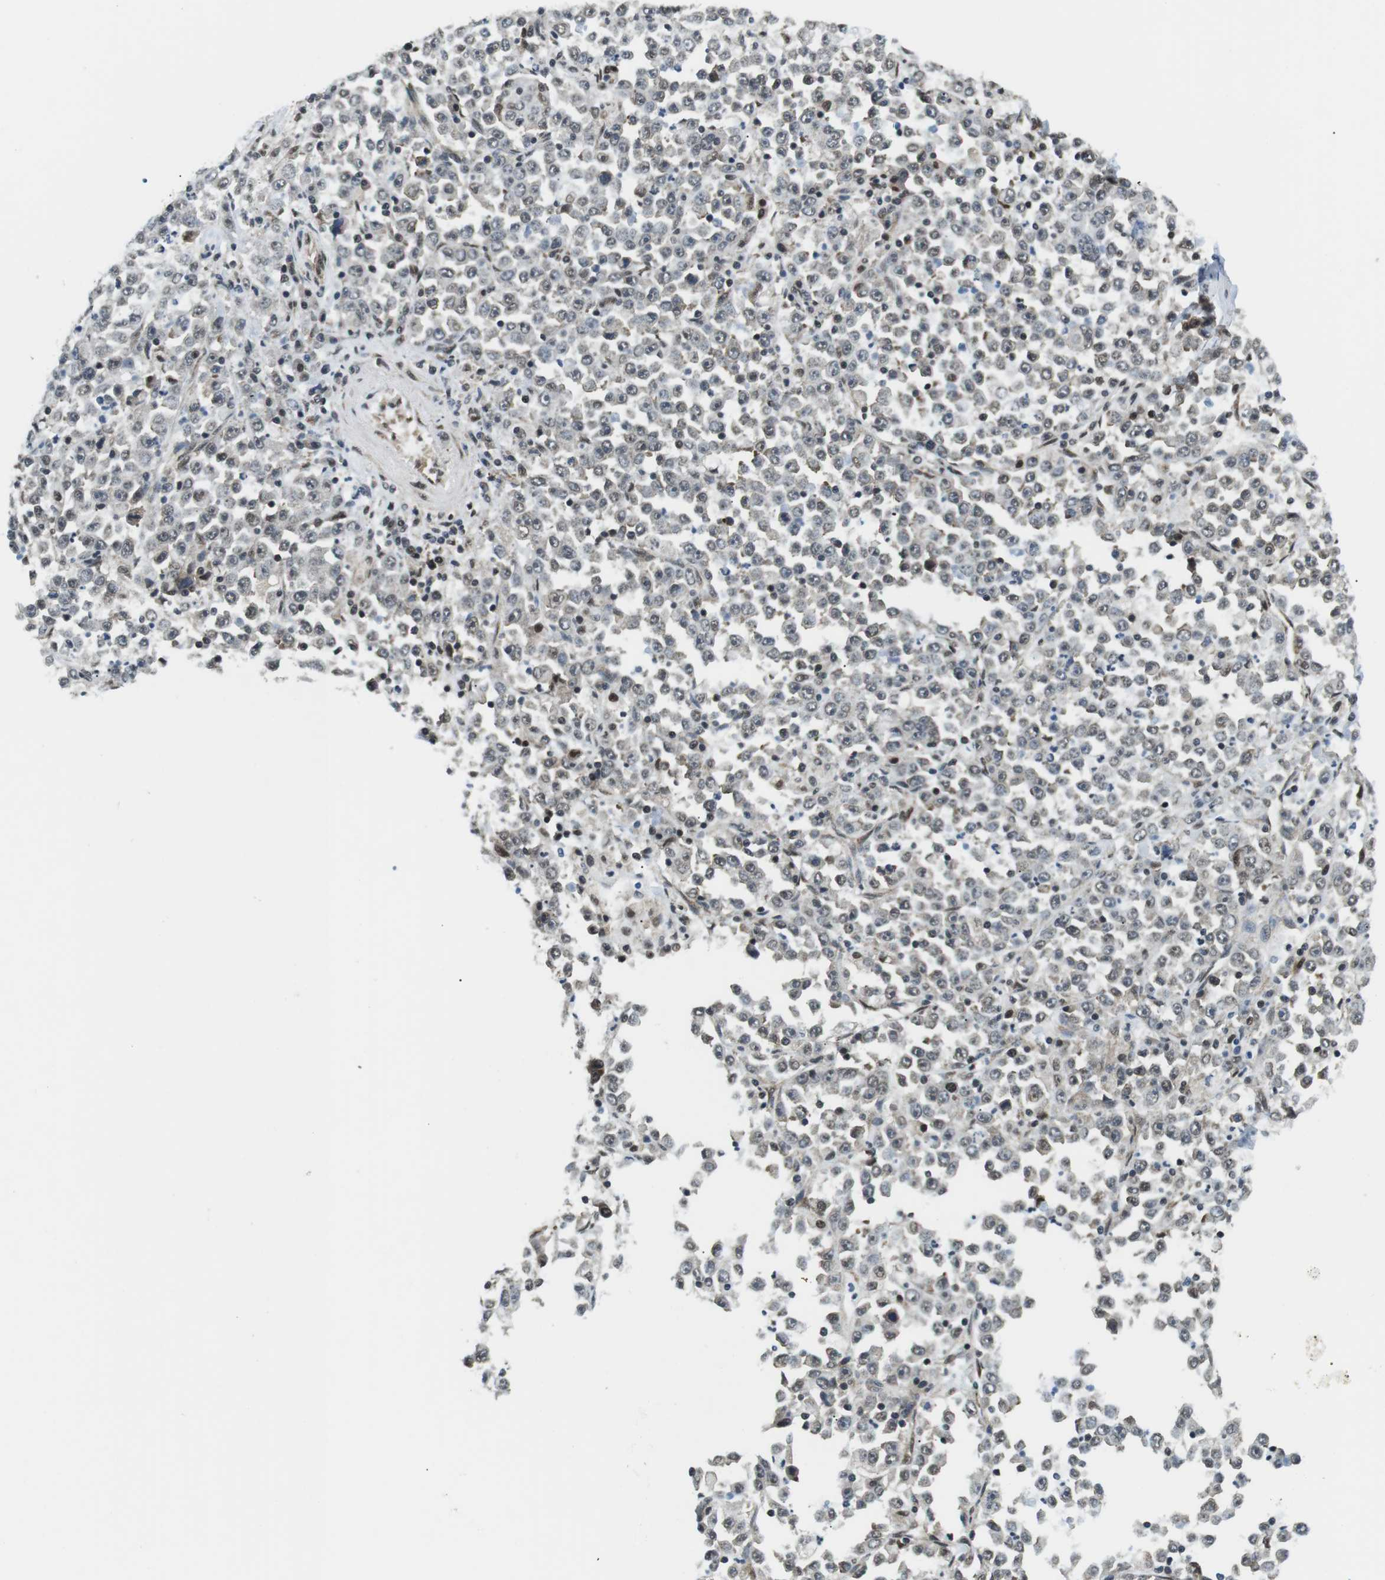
{"staining": {"intensity": "weak", "quantity": "<25%", "location": "nuclear"}, "tissue": "stomach cancer", "cell_type": "Tumor cells", "image_type": "cancer", "snomed": [{"axis": "morphology", "description": "Normal tissue, NOS"}, {"axis": "morphology", "description": "Adenocarcinoma, NOS"}, {"axis": "topography", "description": "Stomach, upper"}, {"axis": "topography", "description": "Stomach"}], "caption": "Human stomach cancer (adenocarcinoma) stained for a protein using immunohistochemistry reveals no expression in tumor cells.", "gene": "CSNK2B", "patient": {"sex": "male", "age": 59}}